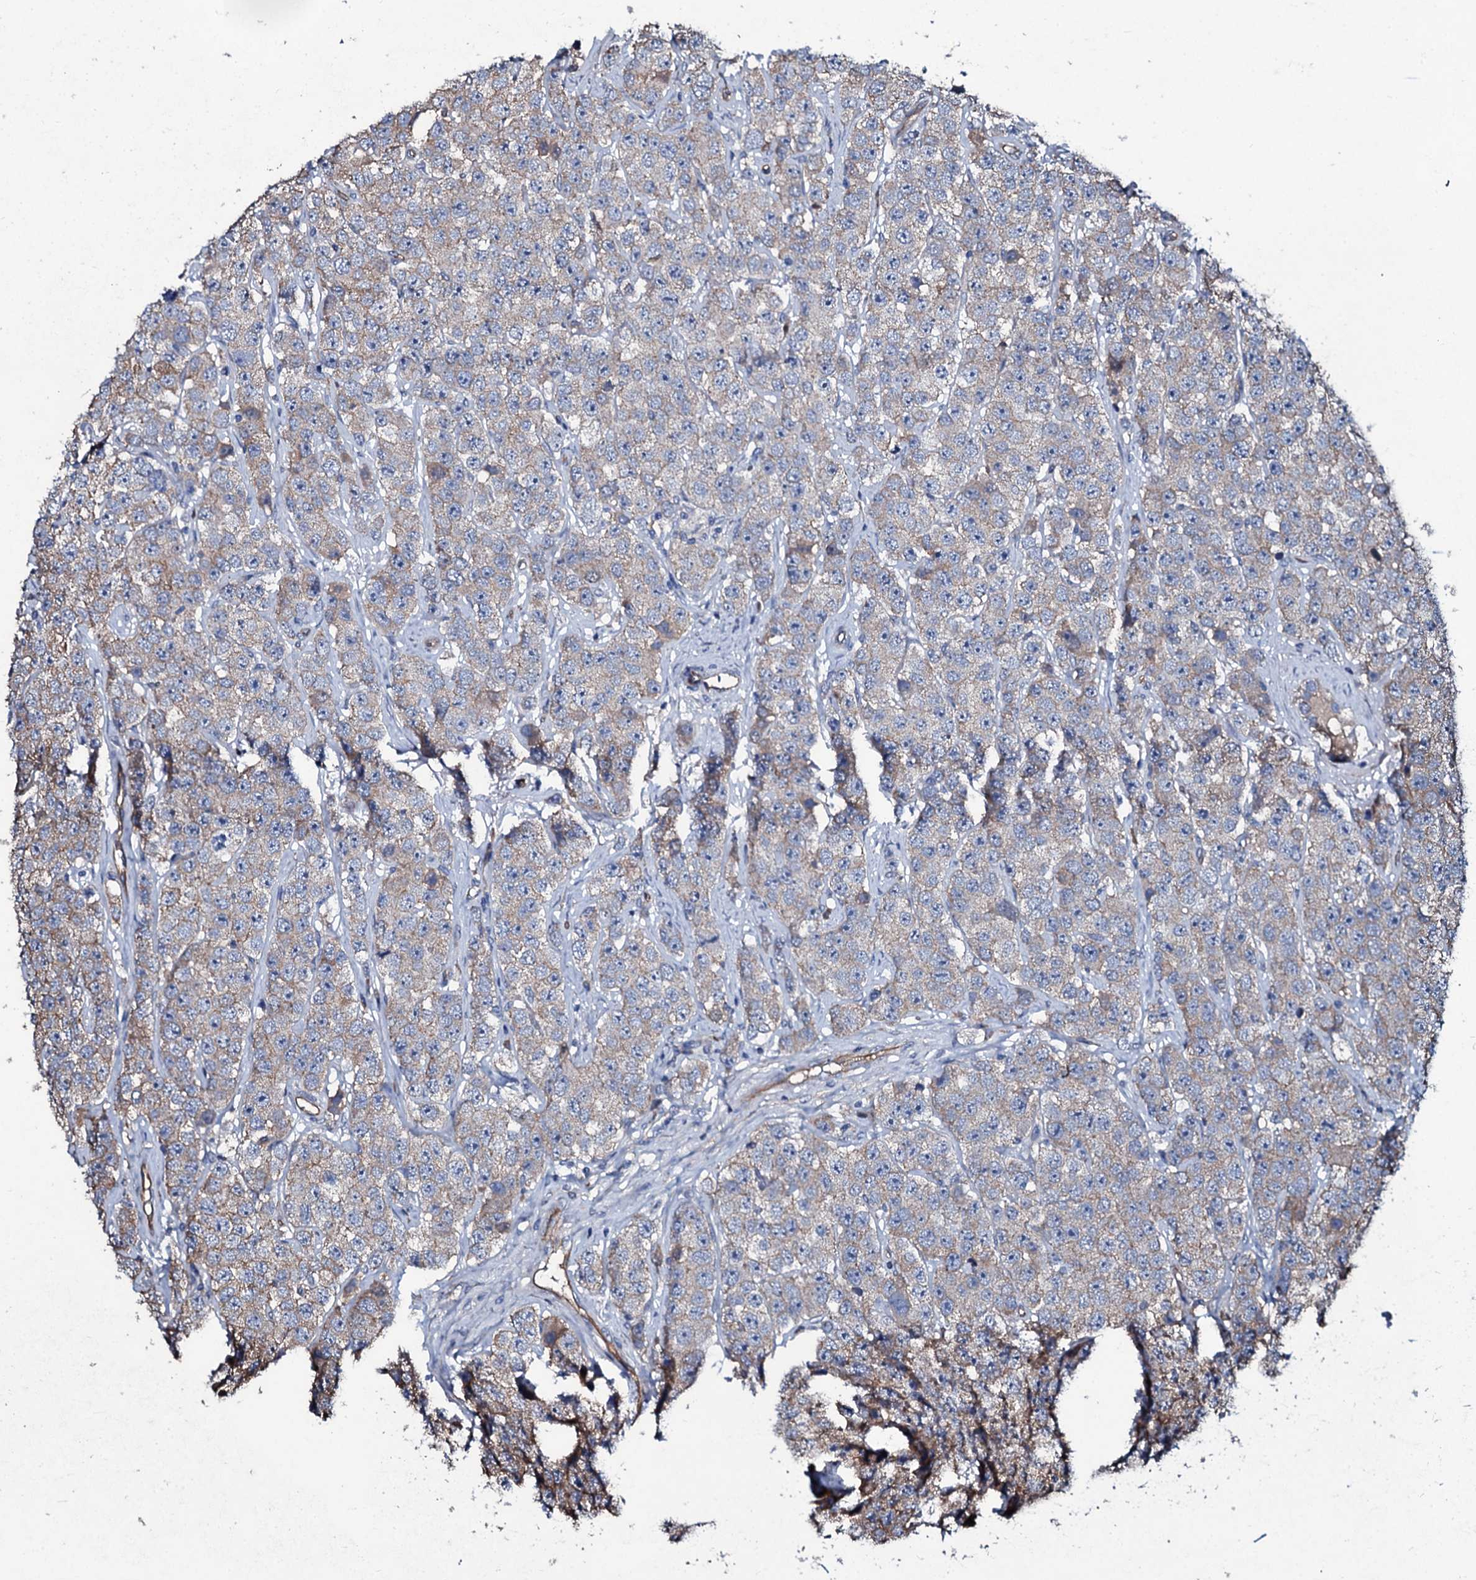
{"staining": {"intensity": "weak", "quantity": "25%-75%", "location": "cytoplasmic/membranous"}, "tissue": "testis cancer", "cell_type": "Tumor cells", "image_type": "cancer", "snomed": [{"axis": "morphology", "description": "Seminoma, NOS"}, {"axis": "topography", "description": "Testis"}], "caption": "There is low levels of weak cytoplasmic/membranous expression in tumor cells of testis seminoma, as demonstrated by immunohistochemical staining (brown color).", "gene": "DMAC2", "patient": {"sex": "male", "age": 28}}